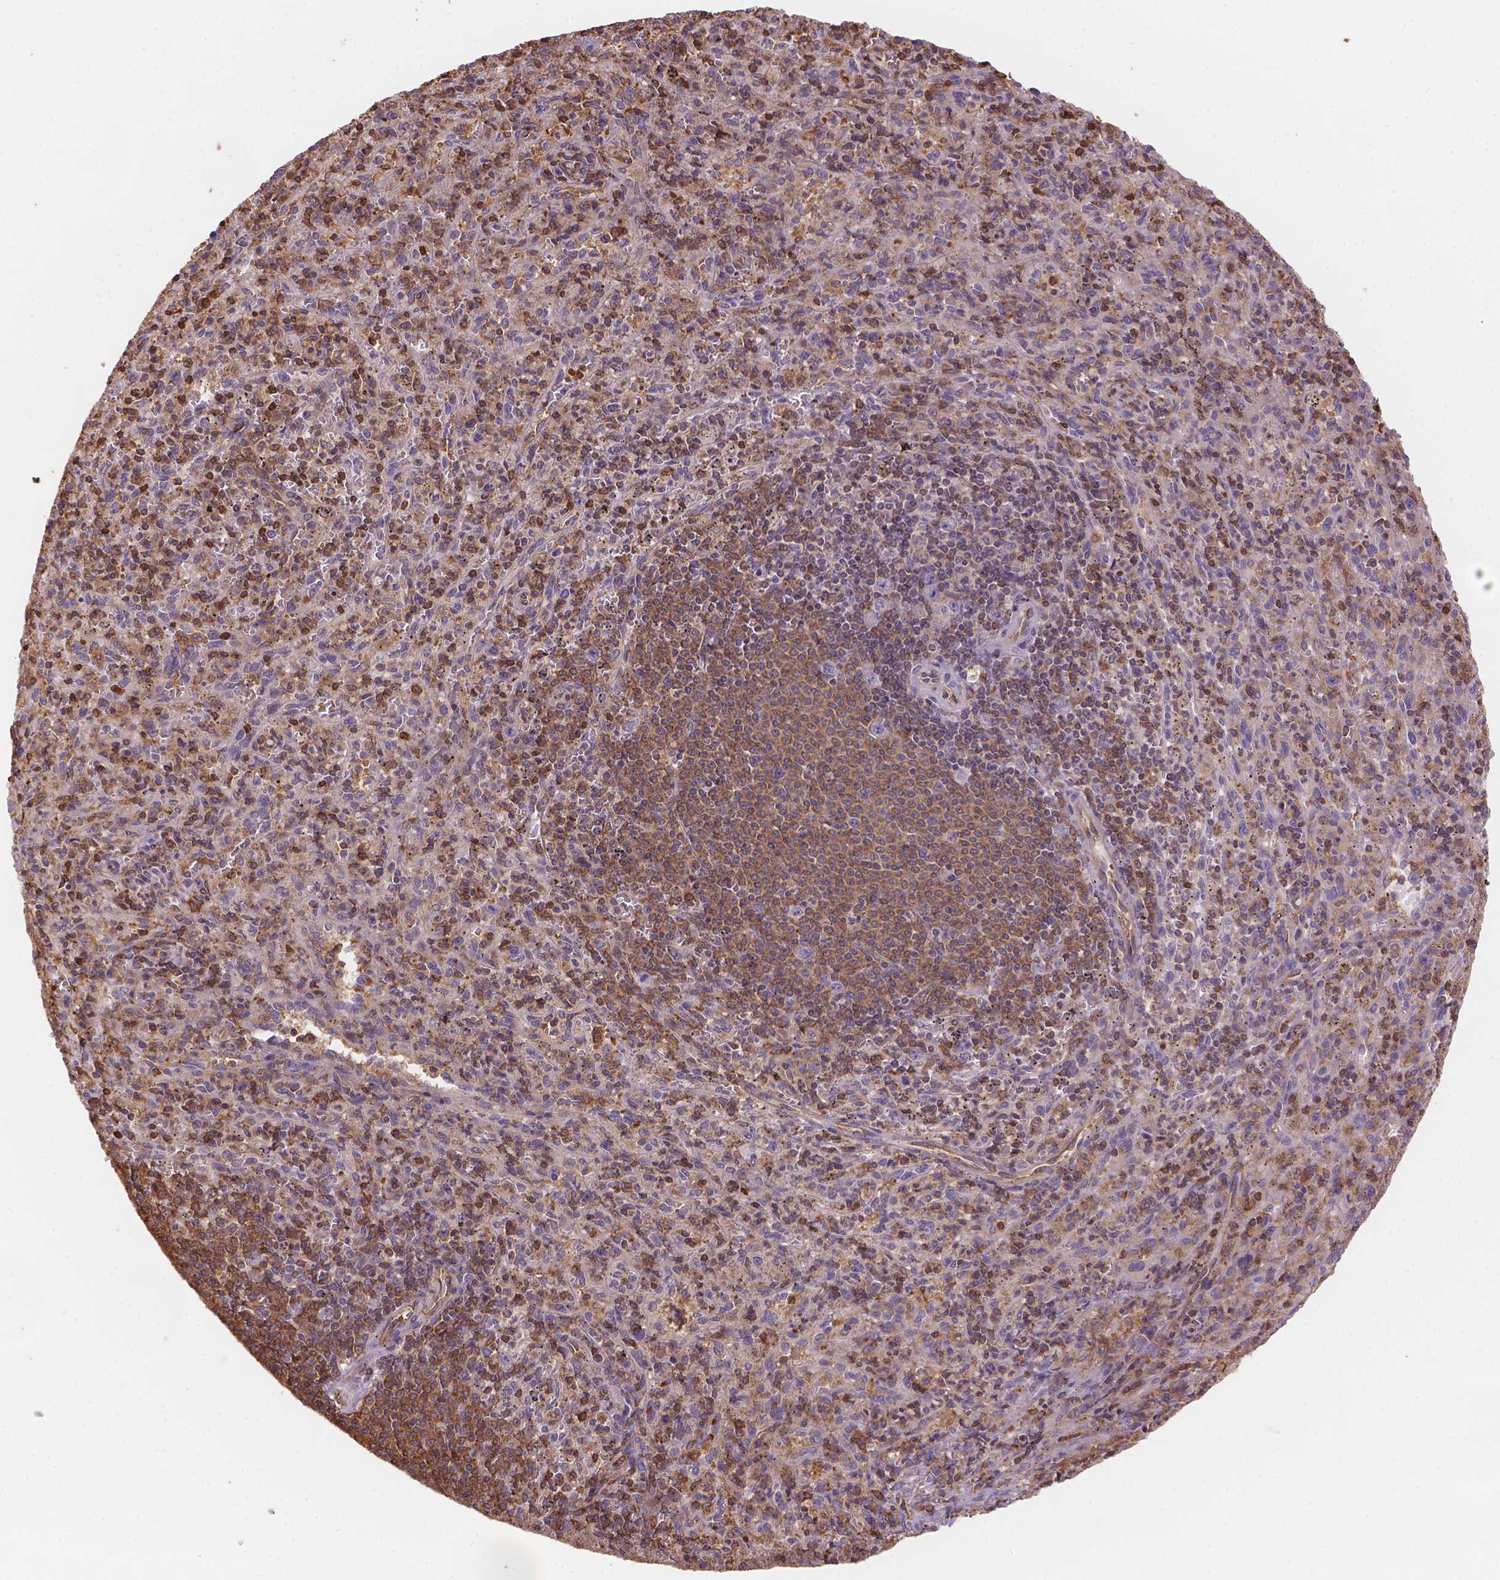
{"staining": {"intensity": "moderate", "quantity": "25%-75%", "location": "cytoplasmic/membranous"}, "tissue": "spleen", "cell_type": "Cells in red pulp", "image_type": "normal", "snomed": [{"axis": "morphology", "description": "Normal tissue, NOS"}, {"axis": "topography", "description": "Spleen"}], "caption": "High-magnification brightfield microscopy of normal spleen stained with DAB (3,3'-diaminobenzidine) (brown) and counterstained with hematoxylin (blue). cells in red pulp exhibit moderate cytoplasmic/membranous expression is seen in approximately25%-75% of cells.", "gene": "DMWD", "patient": {"sex": "male", "age": 57}}